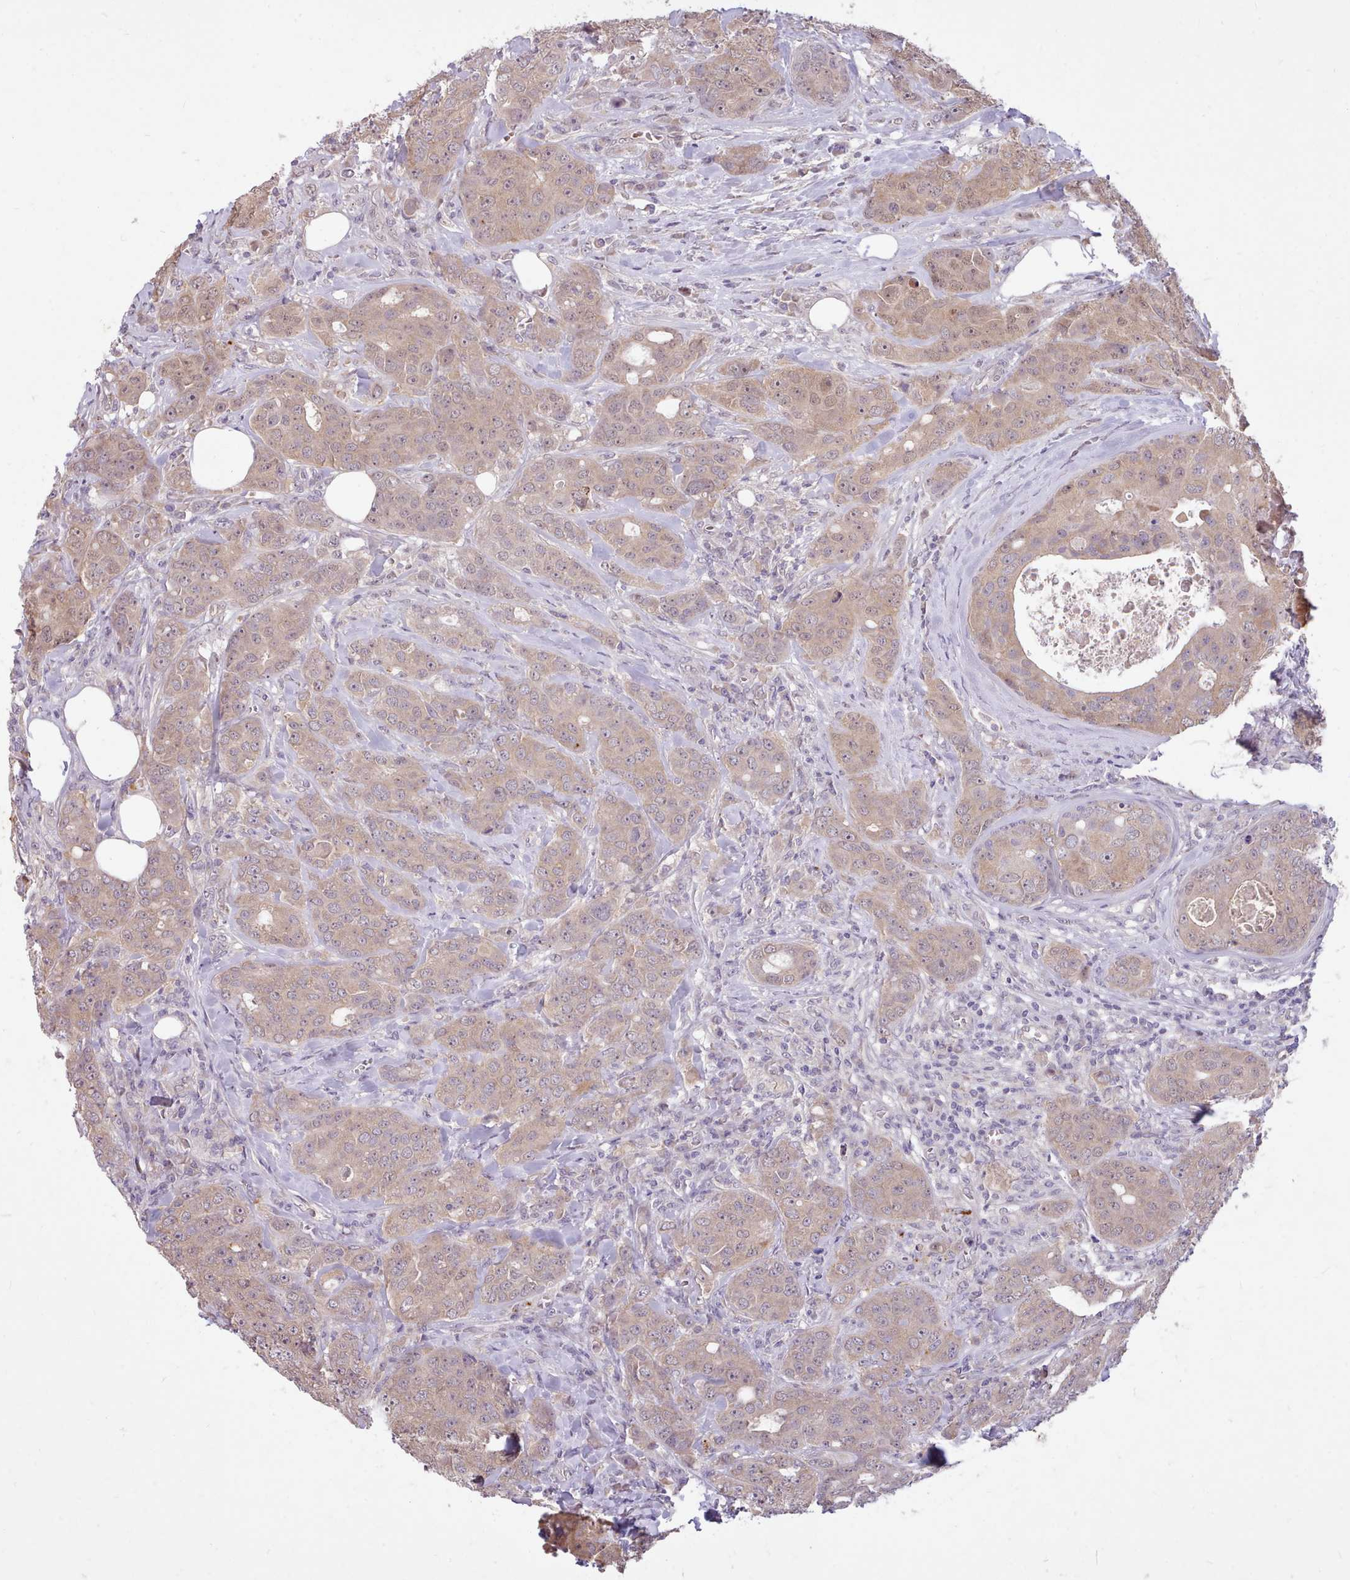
{"staining": {"intensity": "weak", "quantity": ">75%", "location": "cytoplasmic/membranous,nuclear"}, "tissue": "breast cancer", "cell_type": "Tumor cells", "image_type": "cancer", "snomed": [{"axis": "morphology", "description": "Duct carcinoma"}, {"axis": "topography", "description": "Breast"}], "caption": "A brown stain labels weak cytoplasmic/membranous and nuclear expression of a protein in human intraductal carcinoma (breast) tumor cells.", "gene": "ZNF607", "patient": {"sex": "female", "age": 43}}